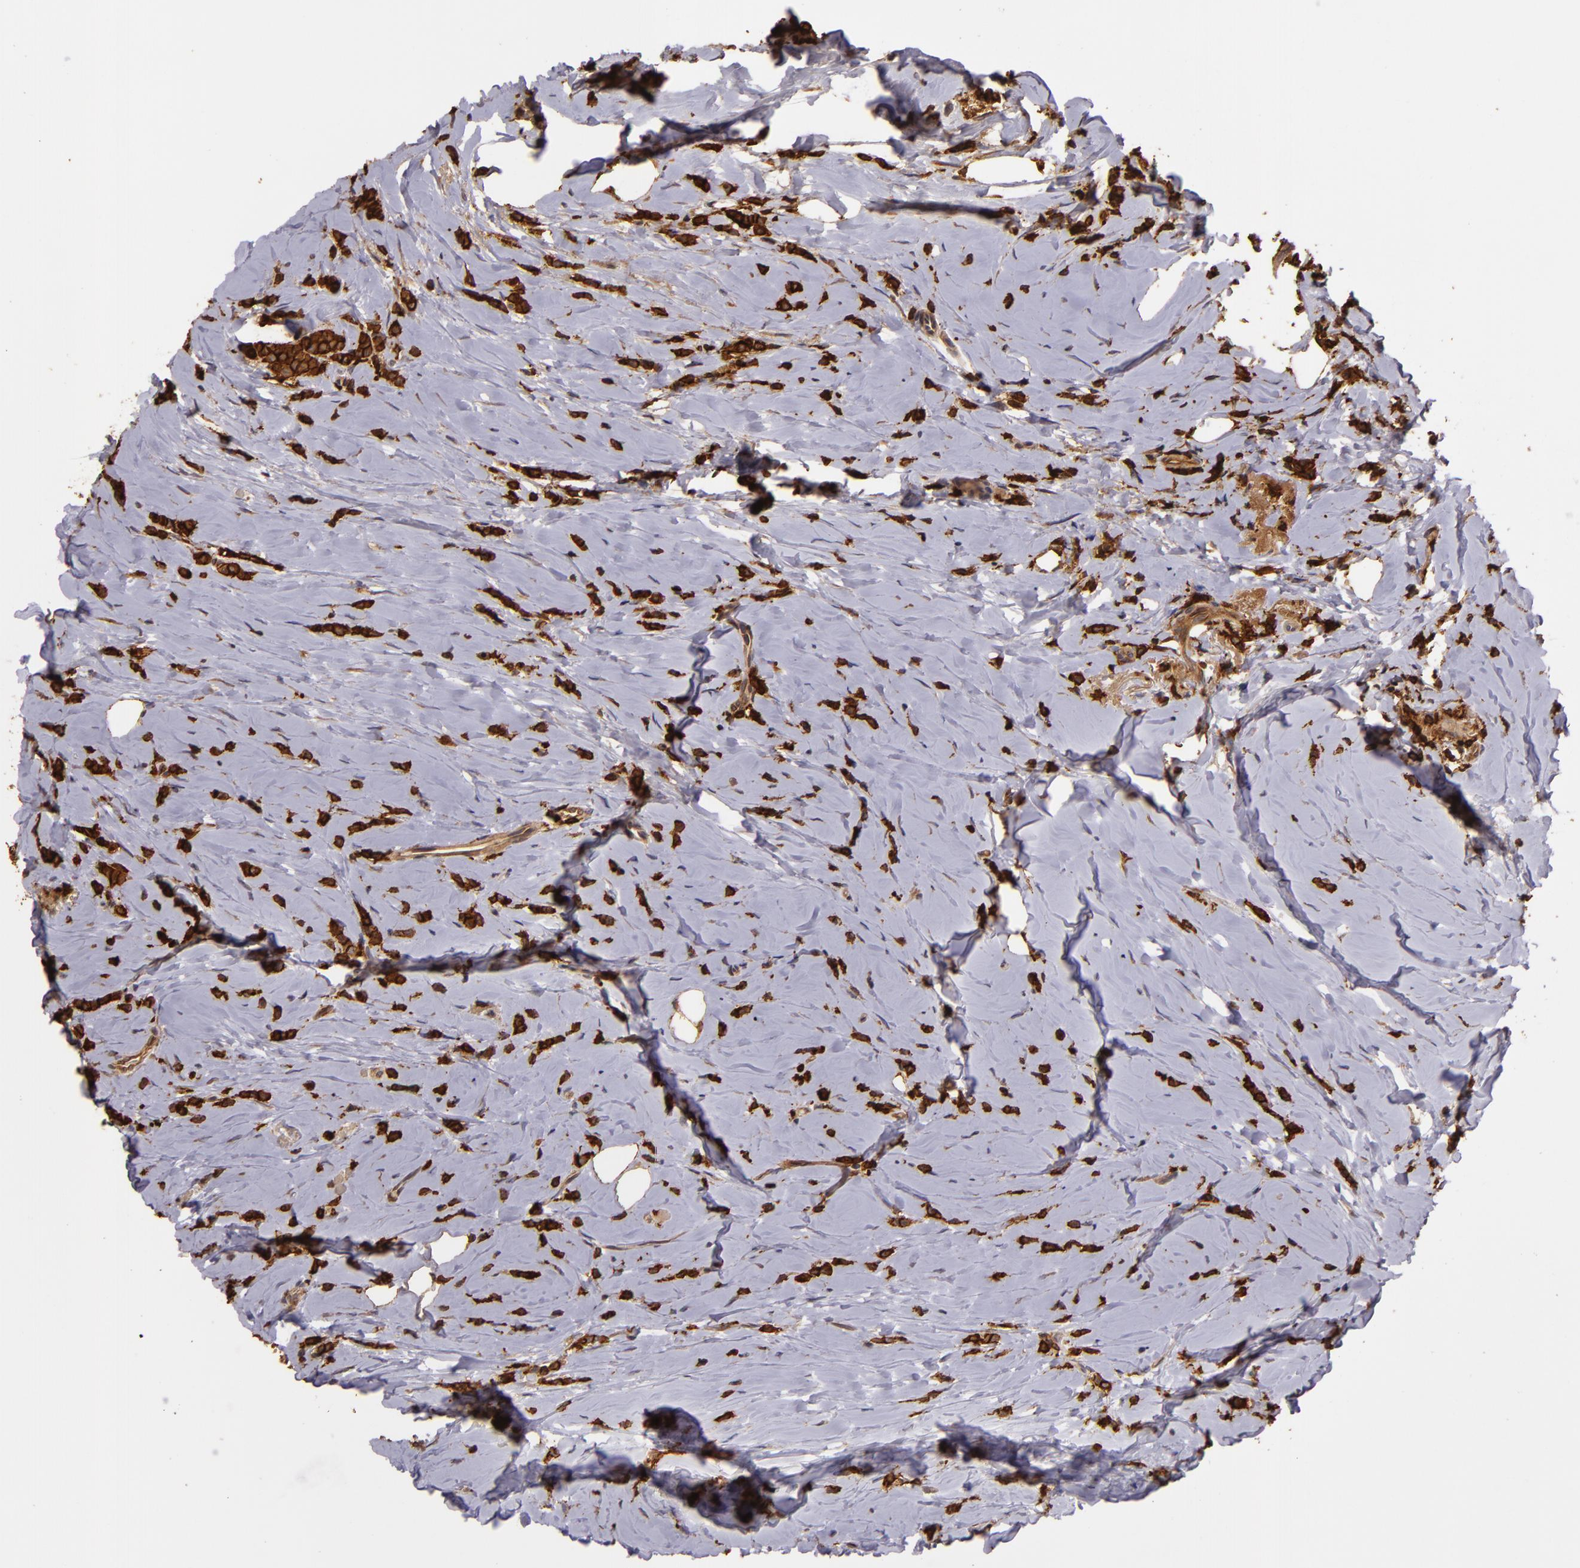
{"staining": {"intensity": "strong", "quantity": ">75%", "location": "cytoplasmic/membranous"}, "tissue": "breast cancer", "cell_type": "Tumor cells", "image_type": "cancer", "snomed": [{"axis": "morphology", "description": "Lobular carcinoma"}, {"axis": "topography", "description": "Breast"}], "caption": "Strong cytoplasmic/membranous positivity for a protein is seen in approximately >75% of tumor cells of breast lobular carcinoma using immunohistochemistry.", "gene": "SLC9A3R1", "patient": {"sex": "female", "age": 64}}